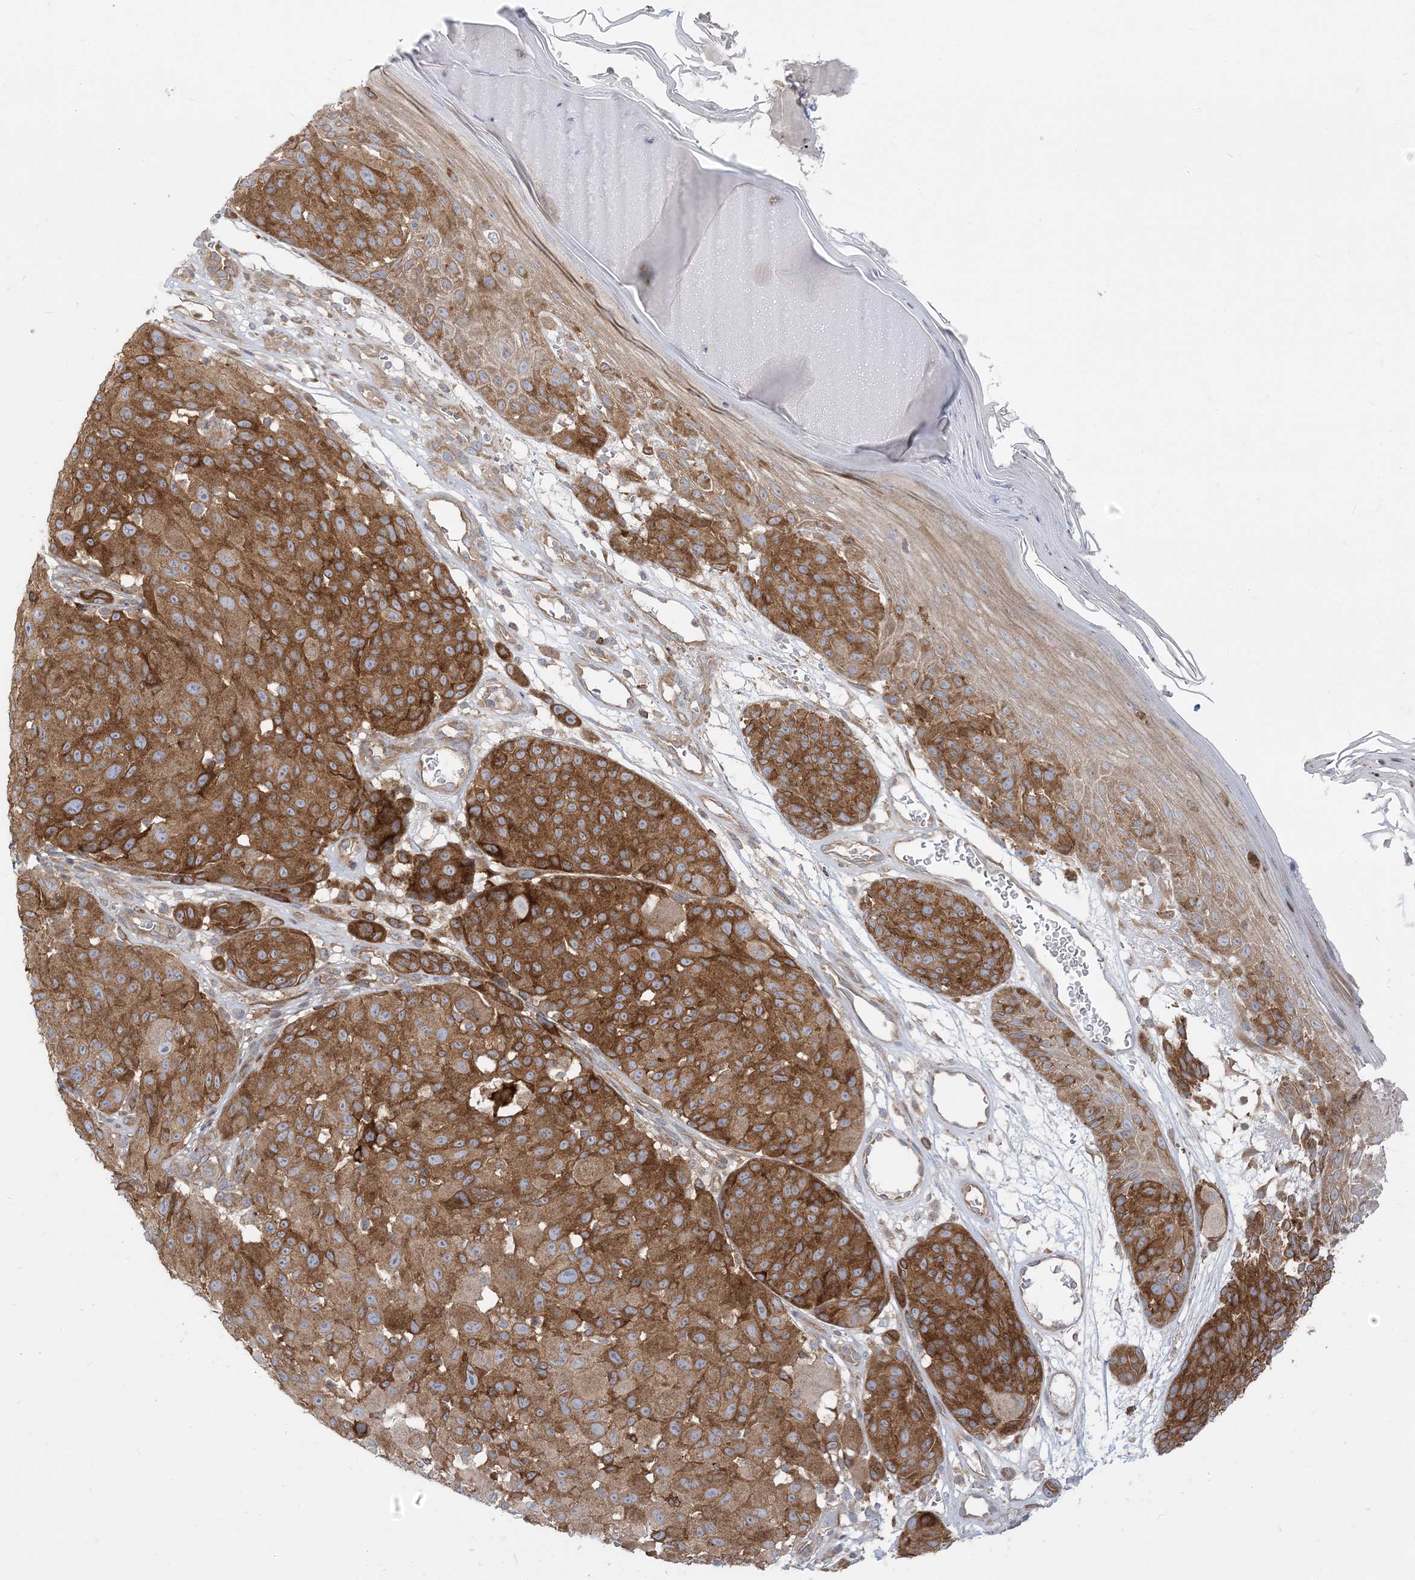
{"staining": {"intensity": "moderate", "quantity": ">75%", "location": "cytoplasmic/membranous"}, "tissue": "melanoma", "cell_type": "Tumor cells", "image_type": "cancer", "snomed": [{"axis": "morphology", "description": "Malignant melanoma, NOS"}, {"axis": "topography", "description": "Skin"}], "caption": "Immunohistochemical staining of human melanoma shows moderate cytoplasmic/membranous protein staining in about >75% of tumor cells.", "gene": "STAM", "patient": {"sex": "male", "age": 83}}